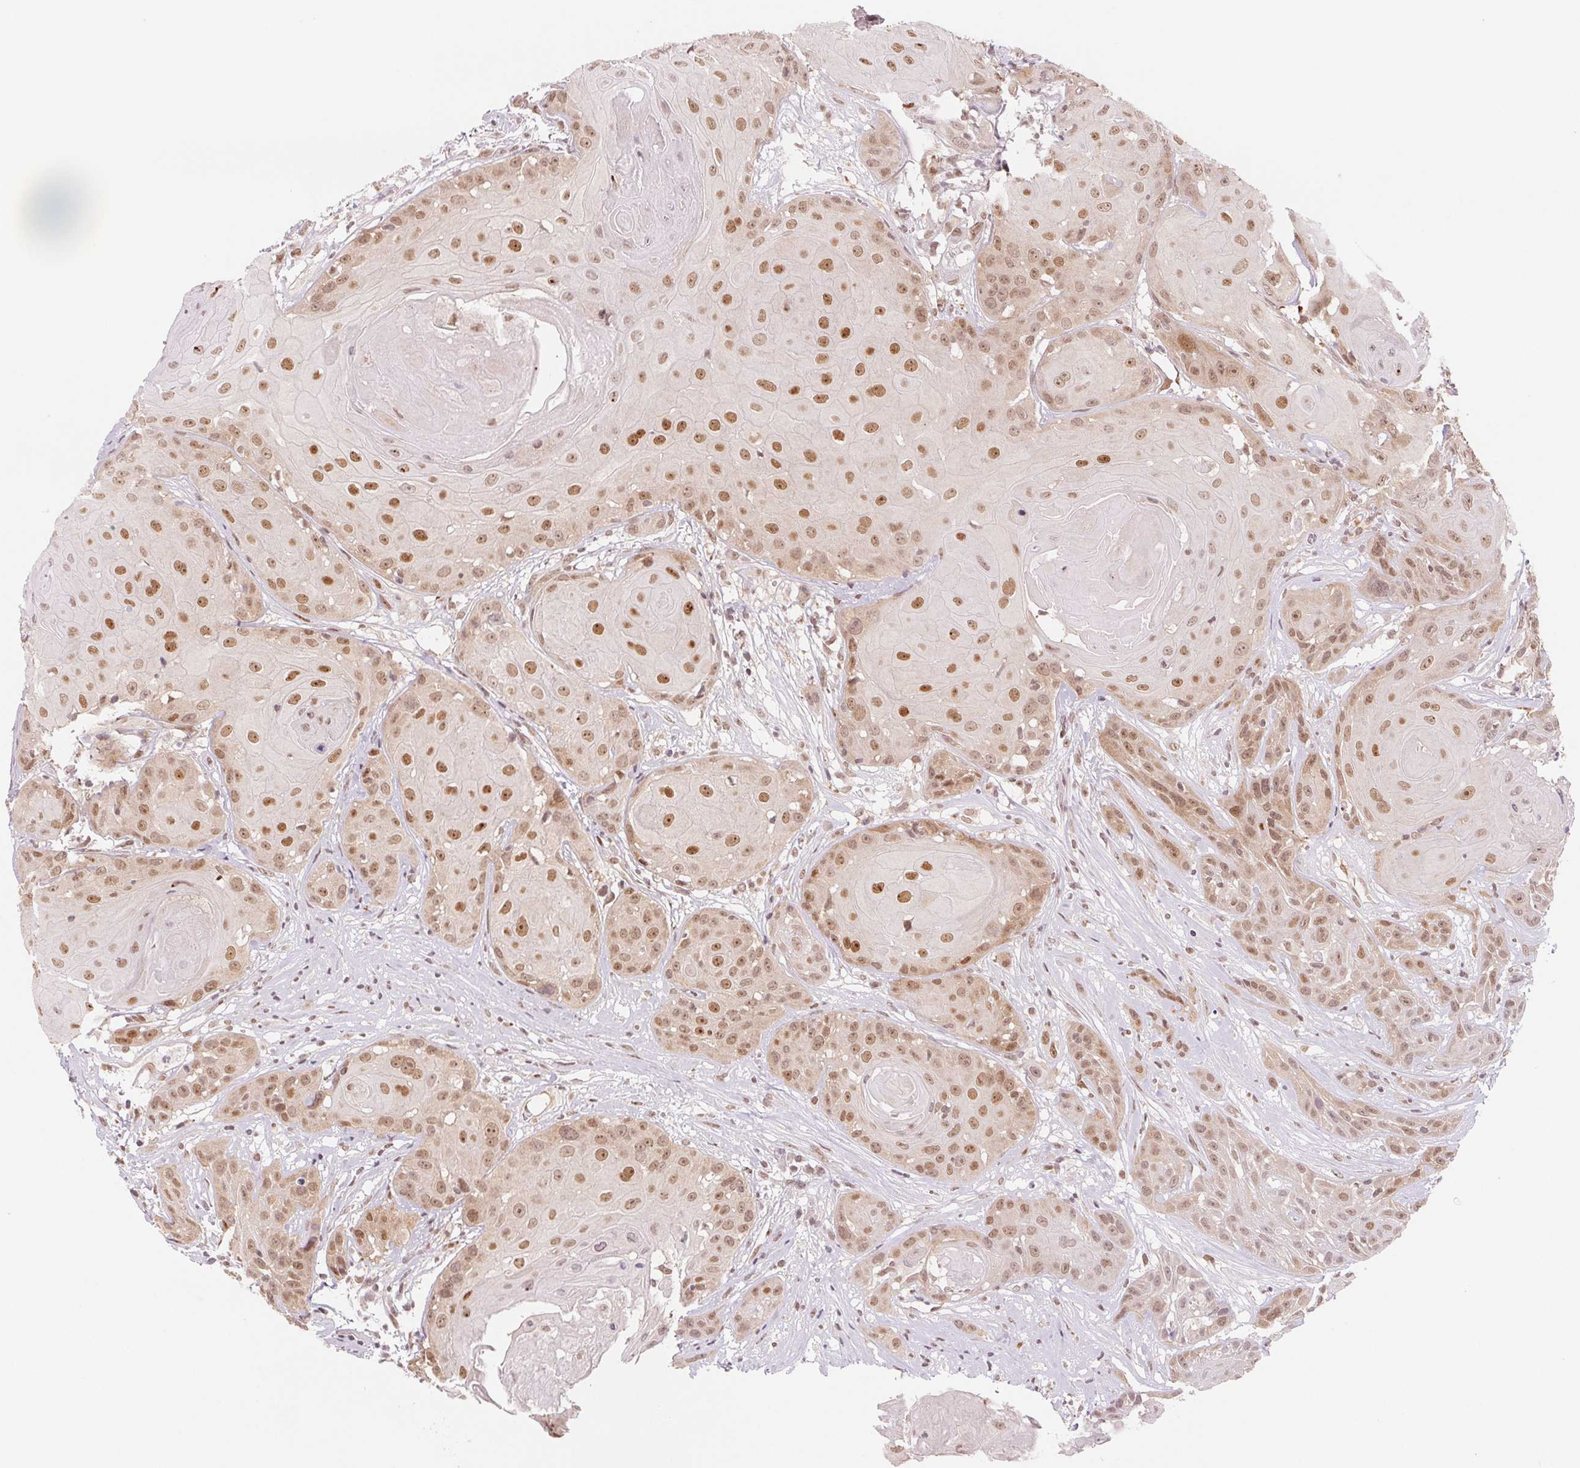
{"staining": {"intensity": "moderate", "quantity": ">75%", "location": "nuclear"}, "tissue": "head and neck cancer", "cell_type": "Tumor cells", "image_type": "cancer", "snomed": [{"axis": "morphology", "description": "Squamous cell carcinoma, NOS"}, {"axis": "topography", "description": "Skin"}, {"axis": "topography", "description": "Head-Neck"}], "caption": "Moderate nuclear positivity is present in approximately >75% of tumor cells in head and neck cancer.", "gene": "DNAJB6", "patient": {"sex": "male", "age": 80}}